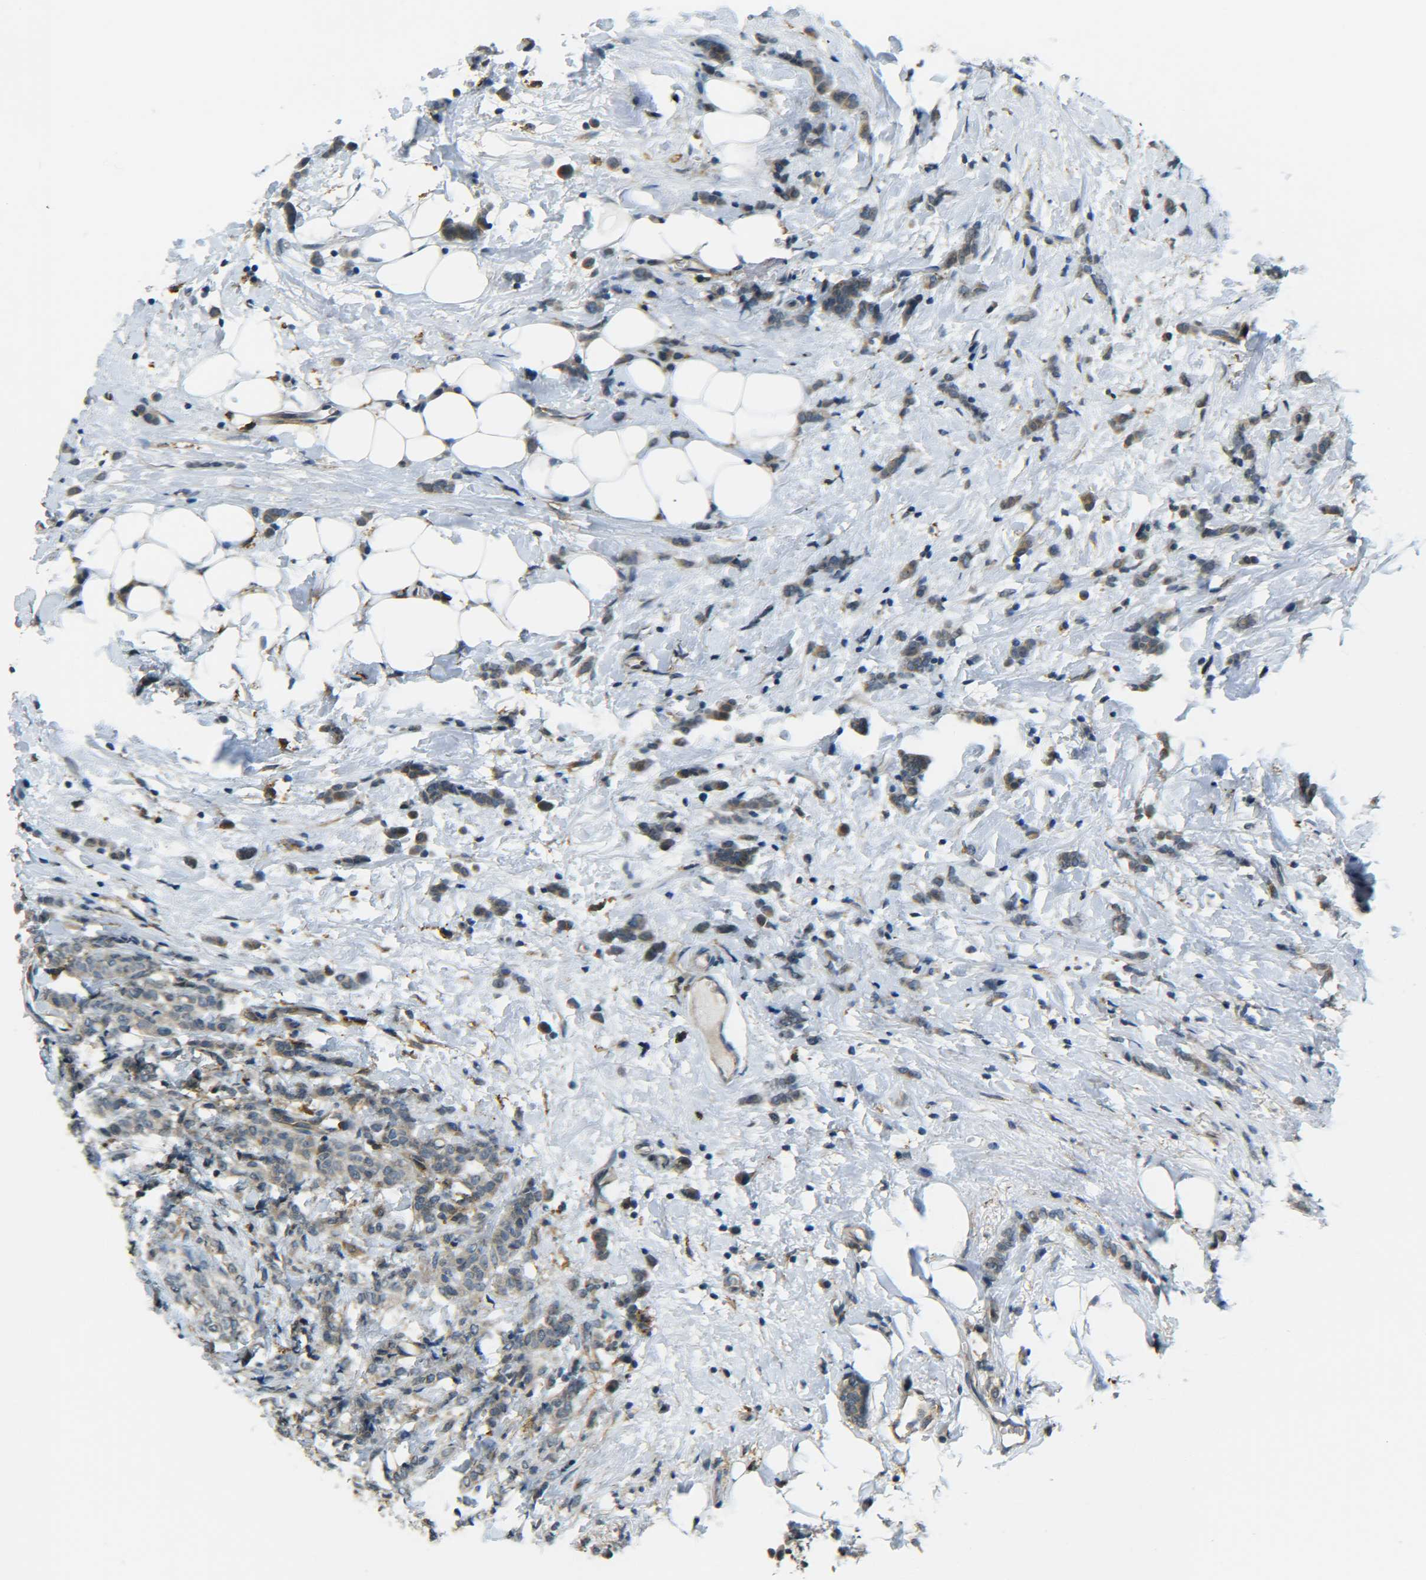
{"staining": {"intensity": "weak", "quantity": ">75%", "location": "cytoplasmic/membranous"}, "tissue": "breast cancer", "cell_type": "Tumor cells", "image_type": "cancer", "snomed": [{"axis": "morphology", "description": "Lobular carcinoma"}, {"axis": "topography", "description": "Breast"}], "caption": "Immunohistochemistry image of neoplastic tissue: breast cancer stained using IHC demonstrates low levels of weak protein expression localized specifically in the cytoplasmic/membranous of tumor cells, appearing as a cytoplasmic/membranous brown color.", "gene": "DAB2", "patient": {"sex": "female", "age": 60}}